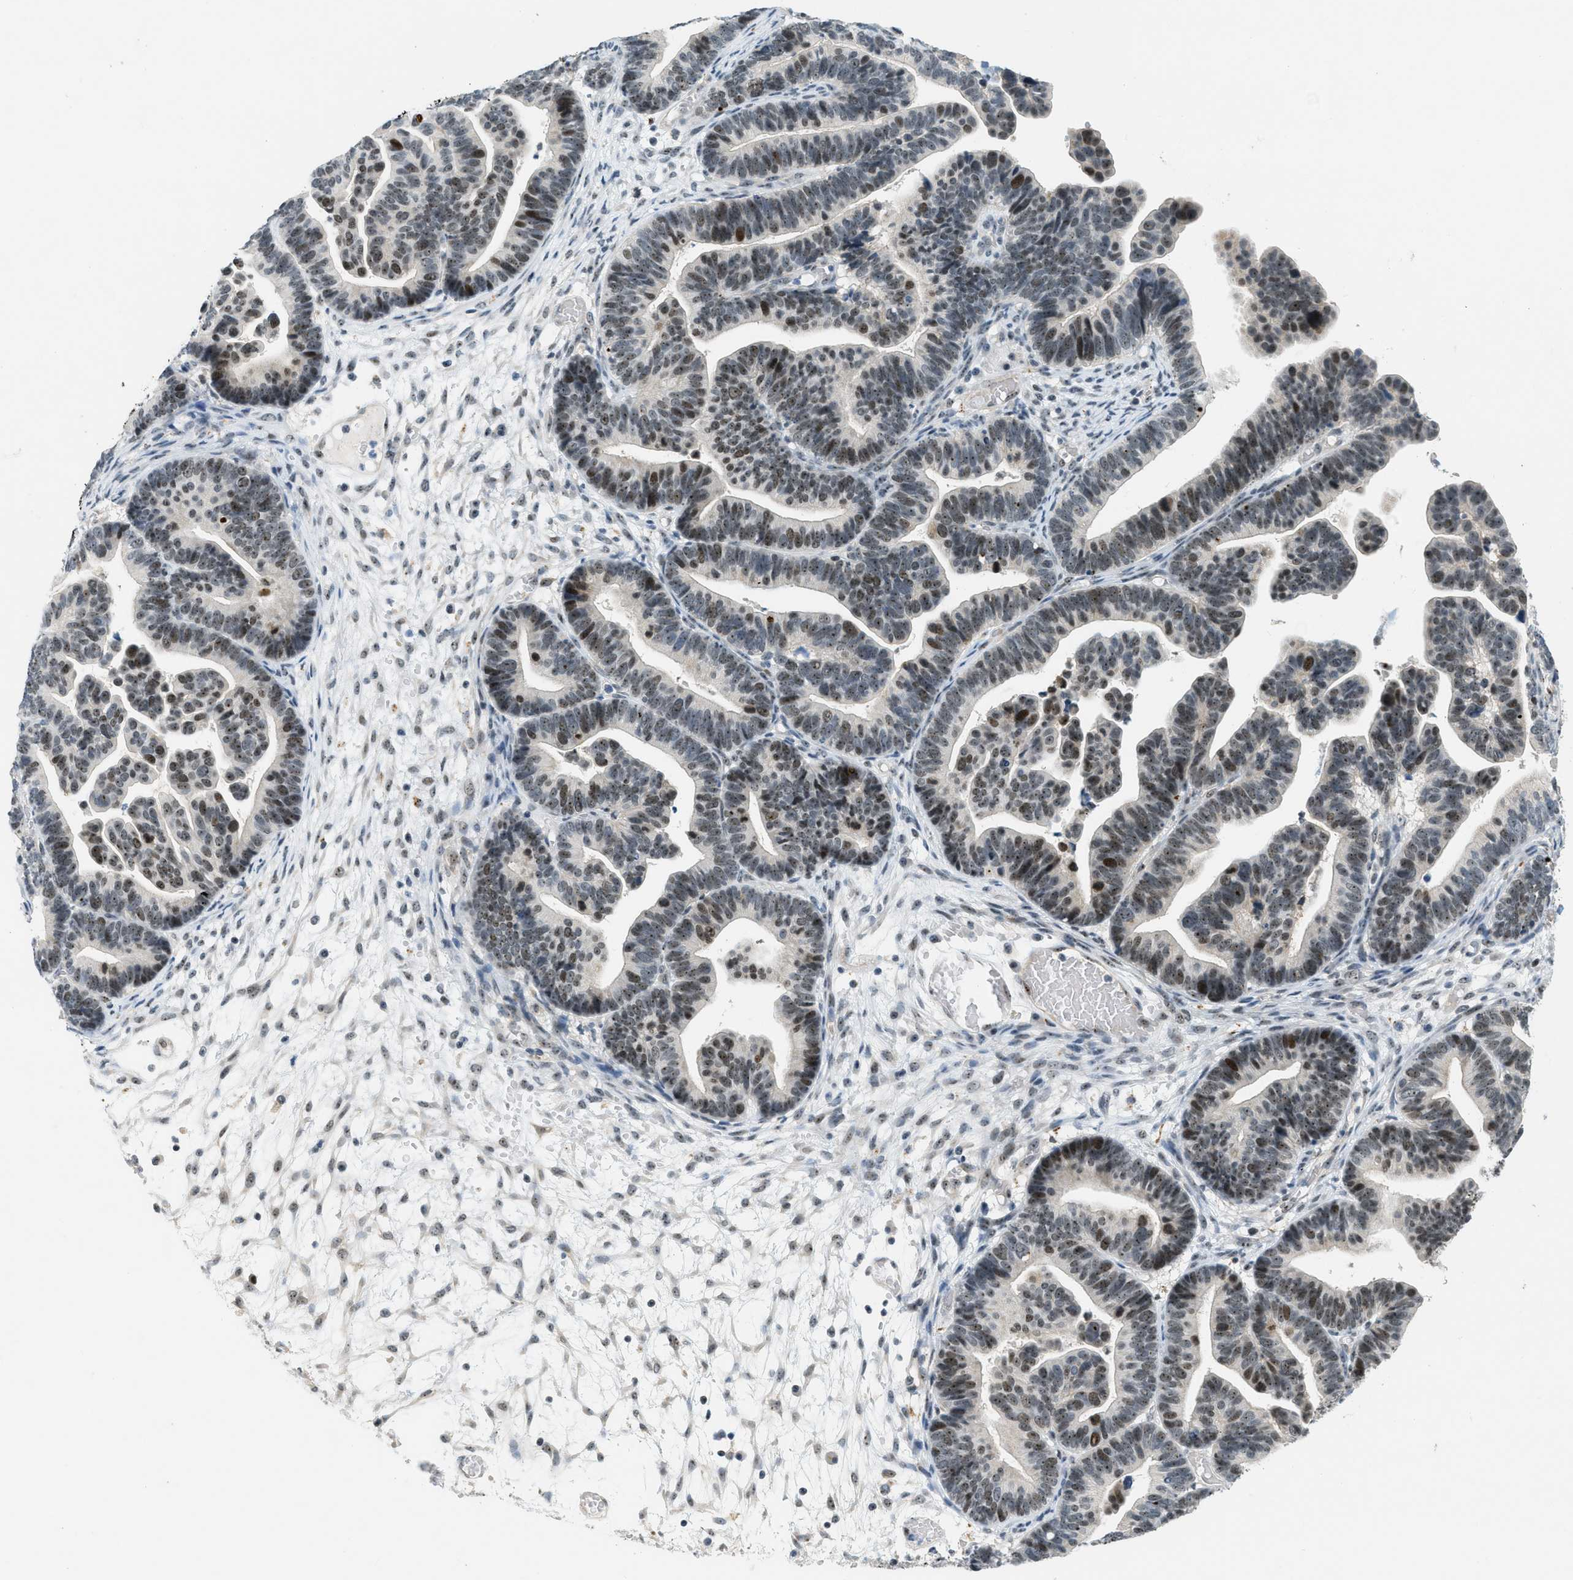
{"staining": {"intensity": "moderate", "quantity": "25%-75%", "location": "nuclear"}, "tissue": "ovarian cancer", "cell_type": "Tumor cells", "image_type": "cancer", "snomed": [{"axis": "morphology", "description": "Cystadenocarcinoma, serous, NOS"}, {"axis": "topography", "description": "Ovary"}], "caption": "Ovarian serous cystadenocarcinoma stained for a protein (brown) exhibits moderate nuclear positive expression in approximately 25%-75% of tumor cells.", "gene": "DDX47", "patient": {"sex": "female", "age": 56}}